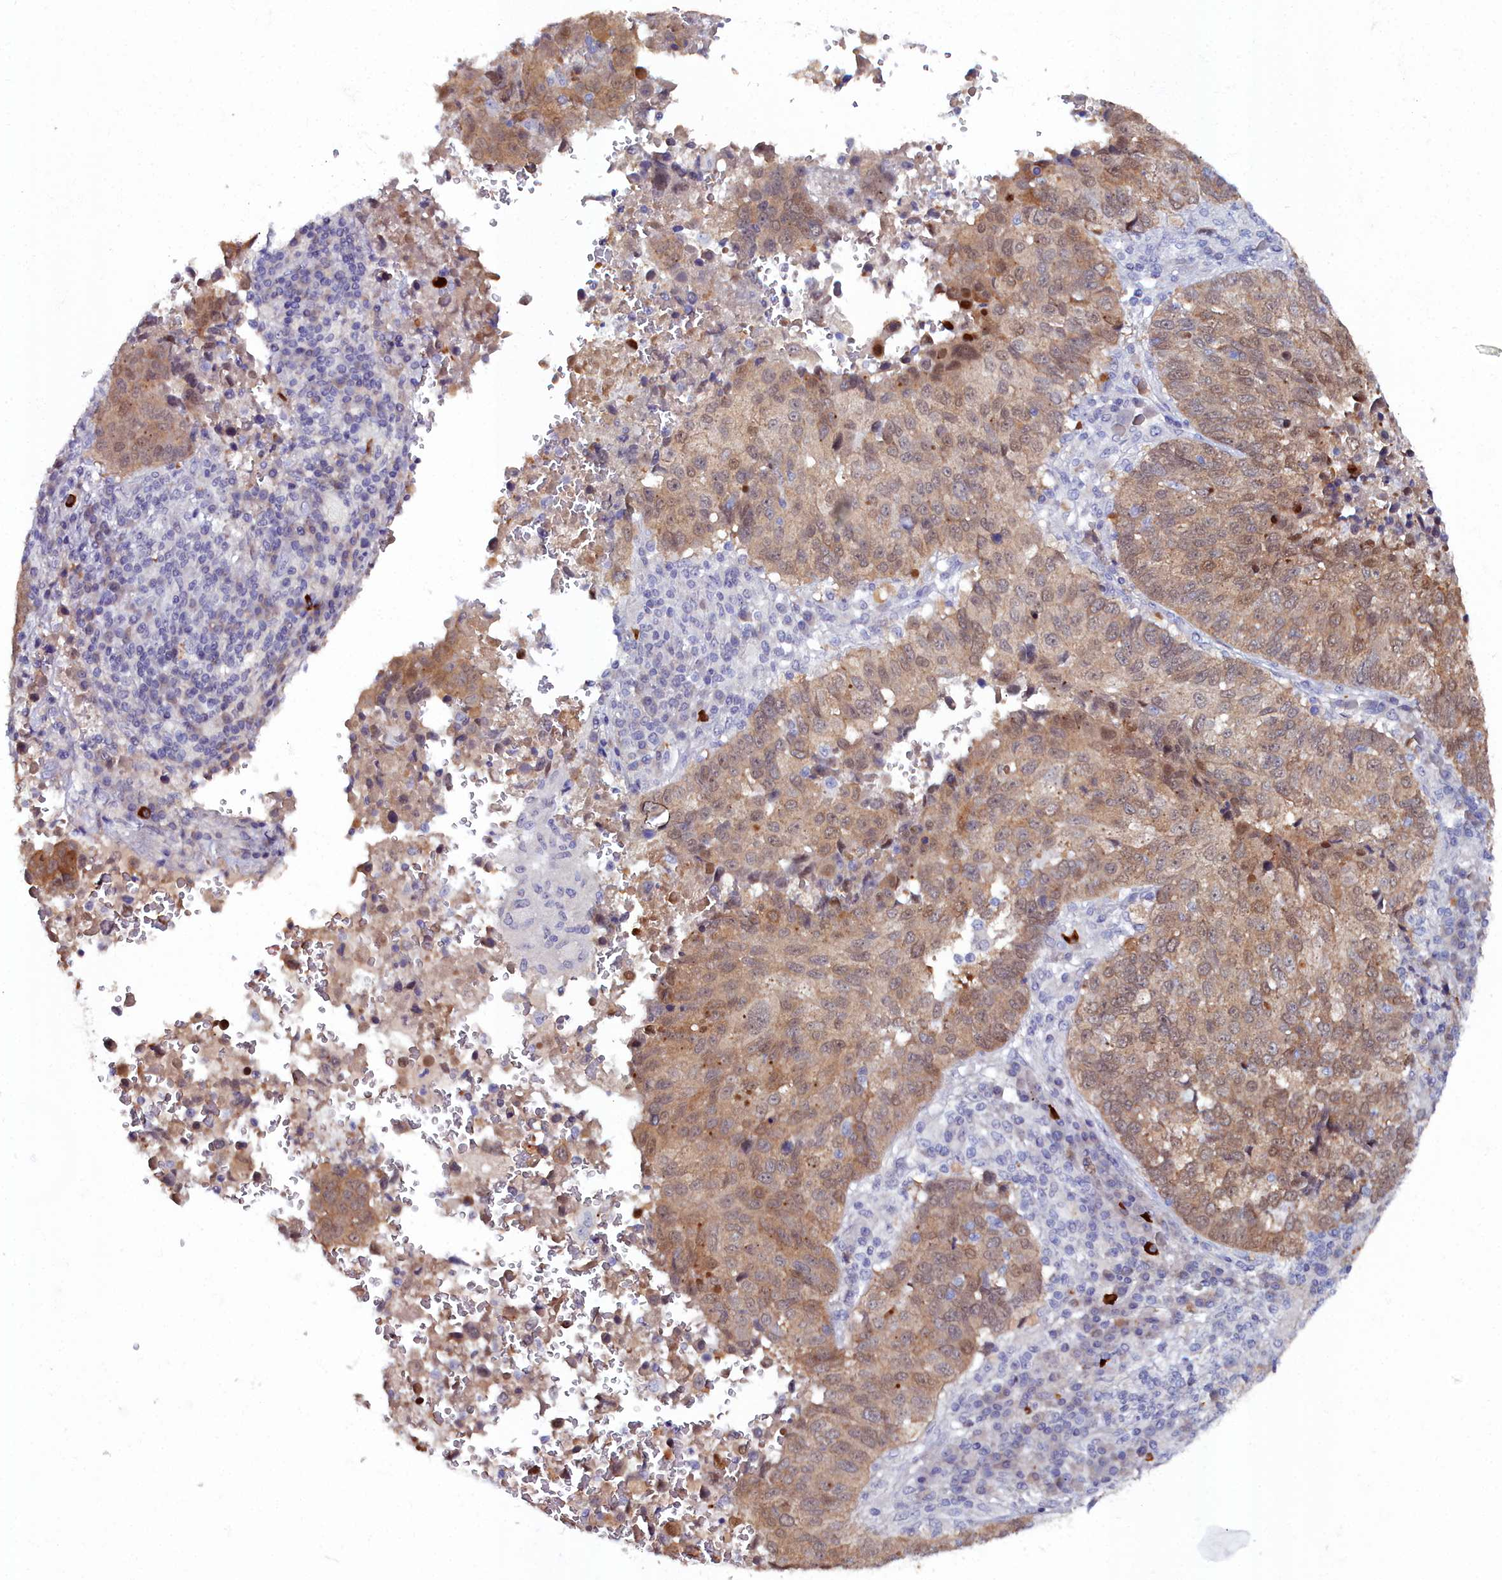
{"staining": {"intensity": "moderate", "quantity": "25%-75%", "location": "cytoplasmic/membranous,nuclear"}, "tissue": "lung cancer", "cell_type": "Tumor cells", "image_type": "cancer", "snomed": [{"axis": "morphology", "description": "Squamous cell carcinoma, NOS"}, {"axis": "topography", "description": "Lung"}], "caption": "The micrograph reveals immunohistochemical staining of lung cancer (squamous cell carcinoma). There is moderate cytoplasmic/membranous and nuclear expression is identified in about 25%-75% of tumor cells. (brown staining indicates protein expression, while blue staining denotes nuclei).", "gene": "KCTD18", "patient": {"sex": "male", "age": 73}}